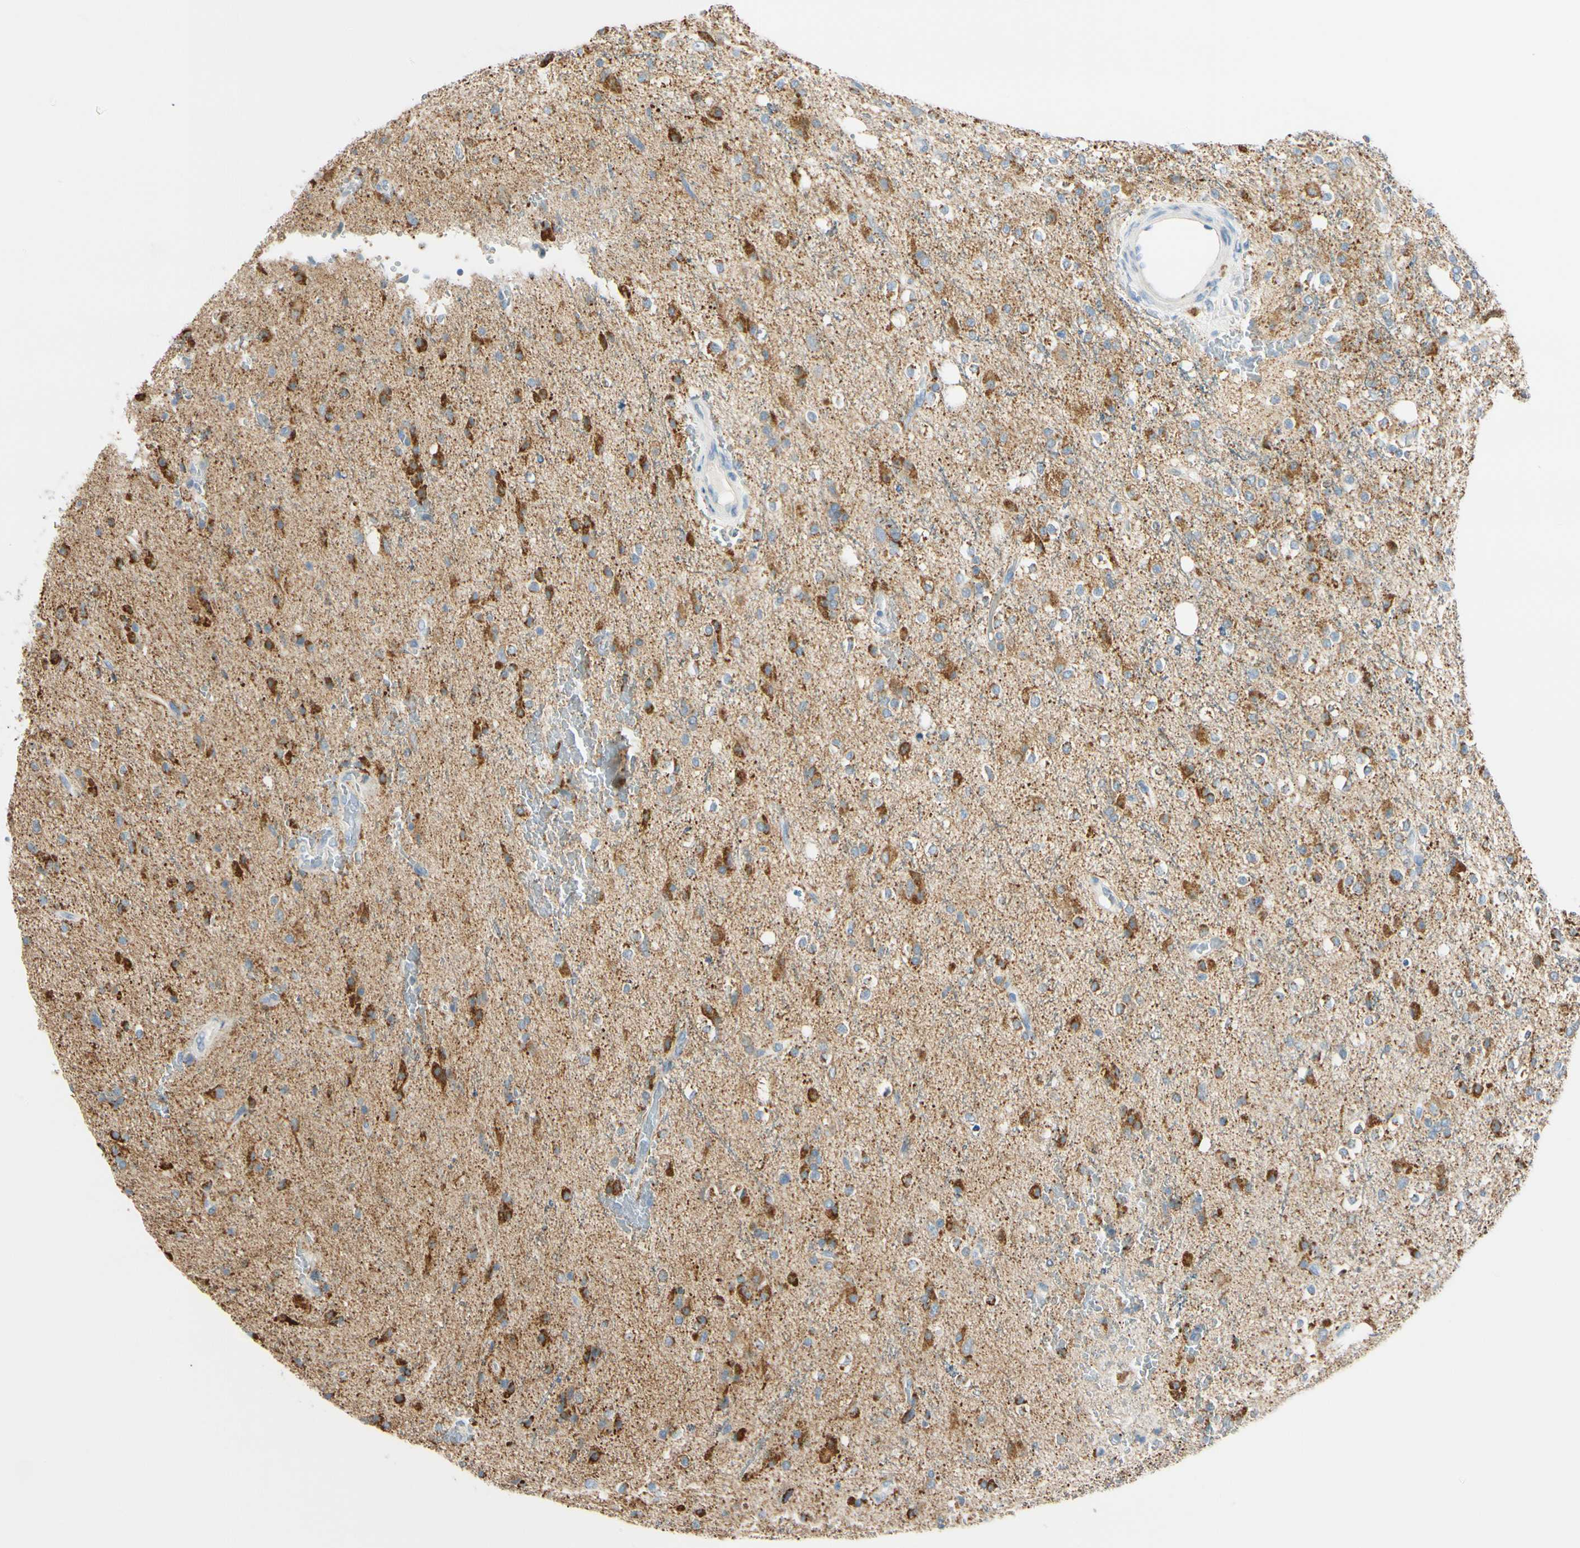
{"staining": {"intensity": "strong", "quantity": "25%-75%", "location": "cytoplasmic/membranous"}, "tissue": "glioma", "cell_type": "Tumor cells", "image_type": "cancer", "snomed": [{"axis": "morphology", "description": "Glioma, malignant, High grade"}, {"axis": "topography", "description": "Brain"}], "caption": "Tumor cells exhibit high levels of strong cytoplasmic/membranous expression in approximately 25%-75% of cells in malignant glioma (high-grade). (Brightfield microscopy of DAB IHC at high magnification).", "gene": "GALNT5", "patient": {"sex": "male", "age": 47}}